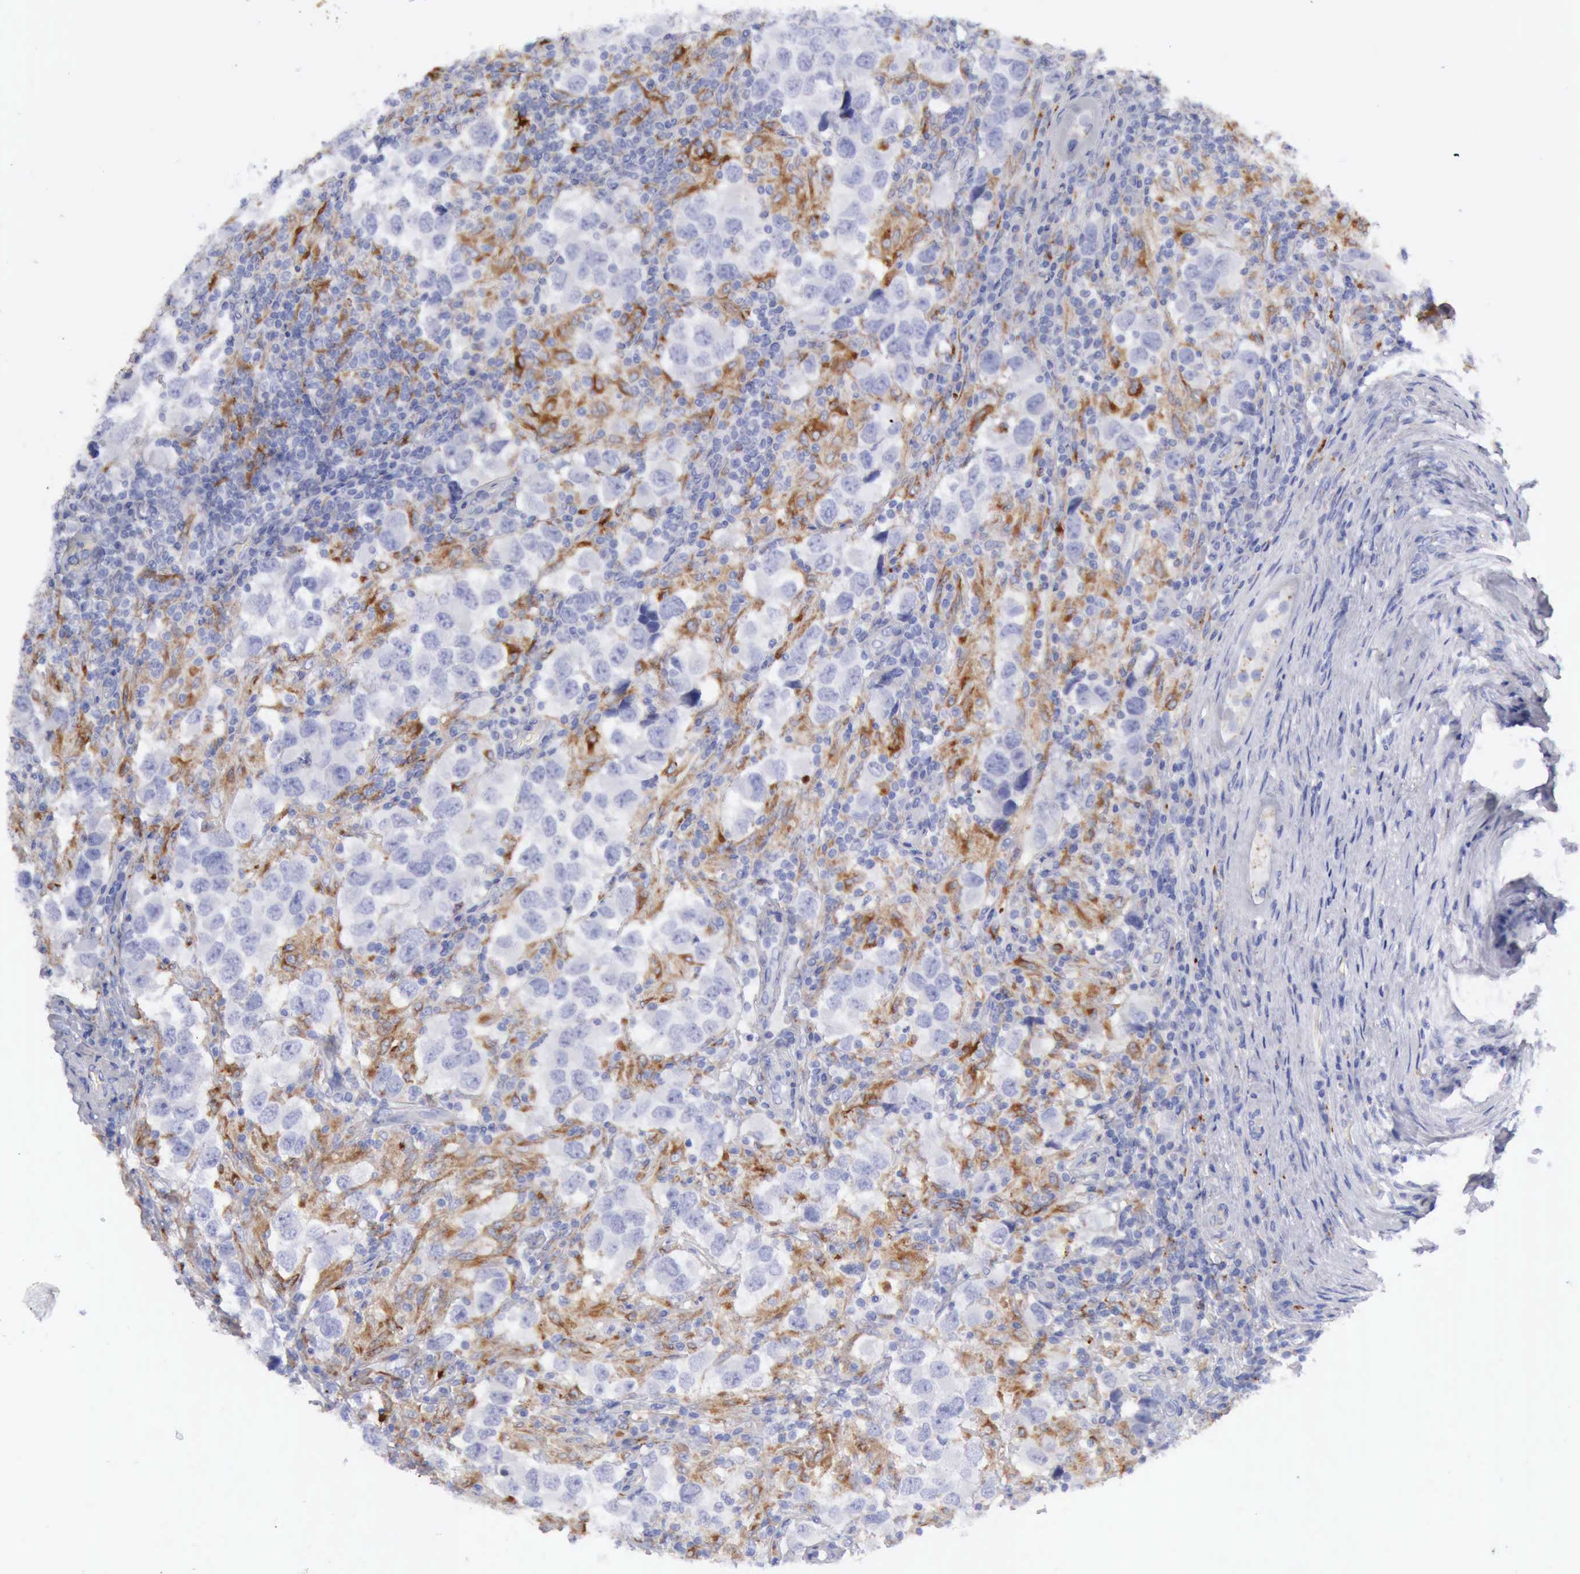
{"staining": {"intensity": "weak", "quantity": "<25%", "location": "cytoplasmic/membranous"}, "tissue": "testis cancer", "cell_type": "Tumor cells", "image_type": "cancer", "snomed": [{"axis": "morphology", "description": "Carcinoma, Embryonal, NOS"}, {"axis": "topography", "description": "Testis"}], "caption": "IHC of human embryonal carcinoma (testis) demonstrates no positivity in tumor cells.", "gene": "CTSS", "patient": {"sex": "male", "age": 21}}